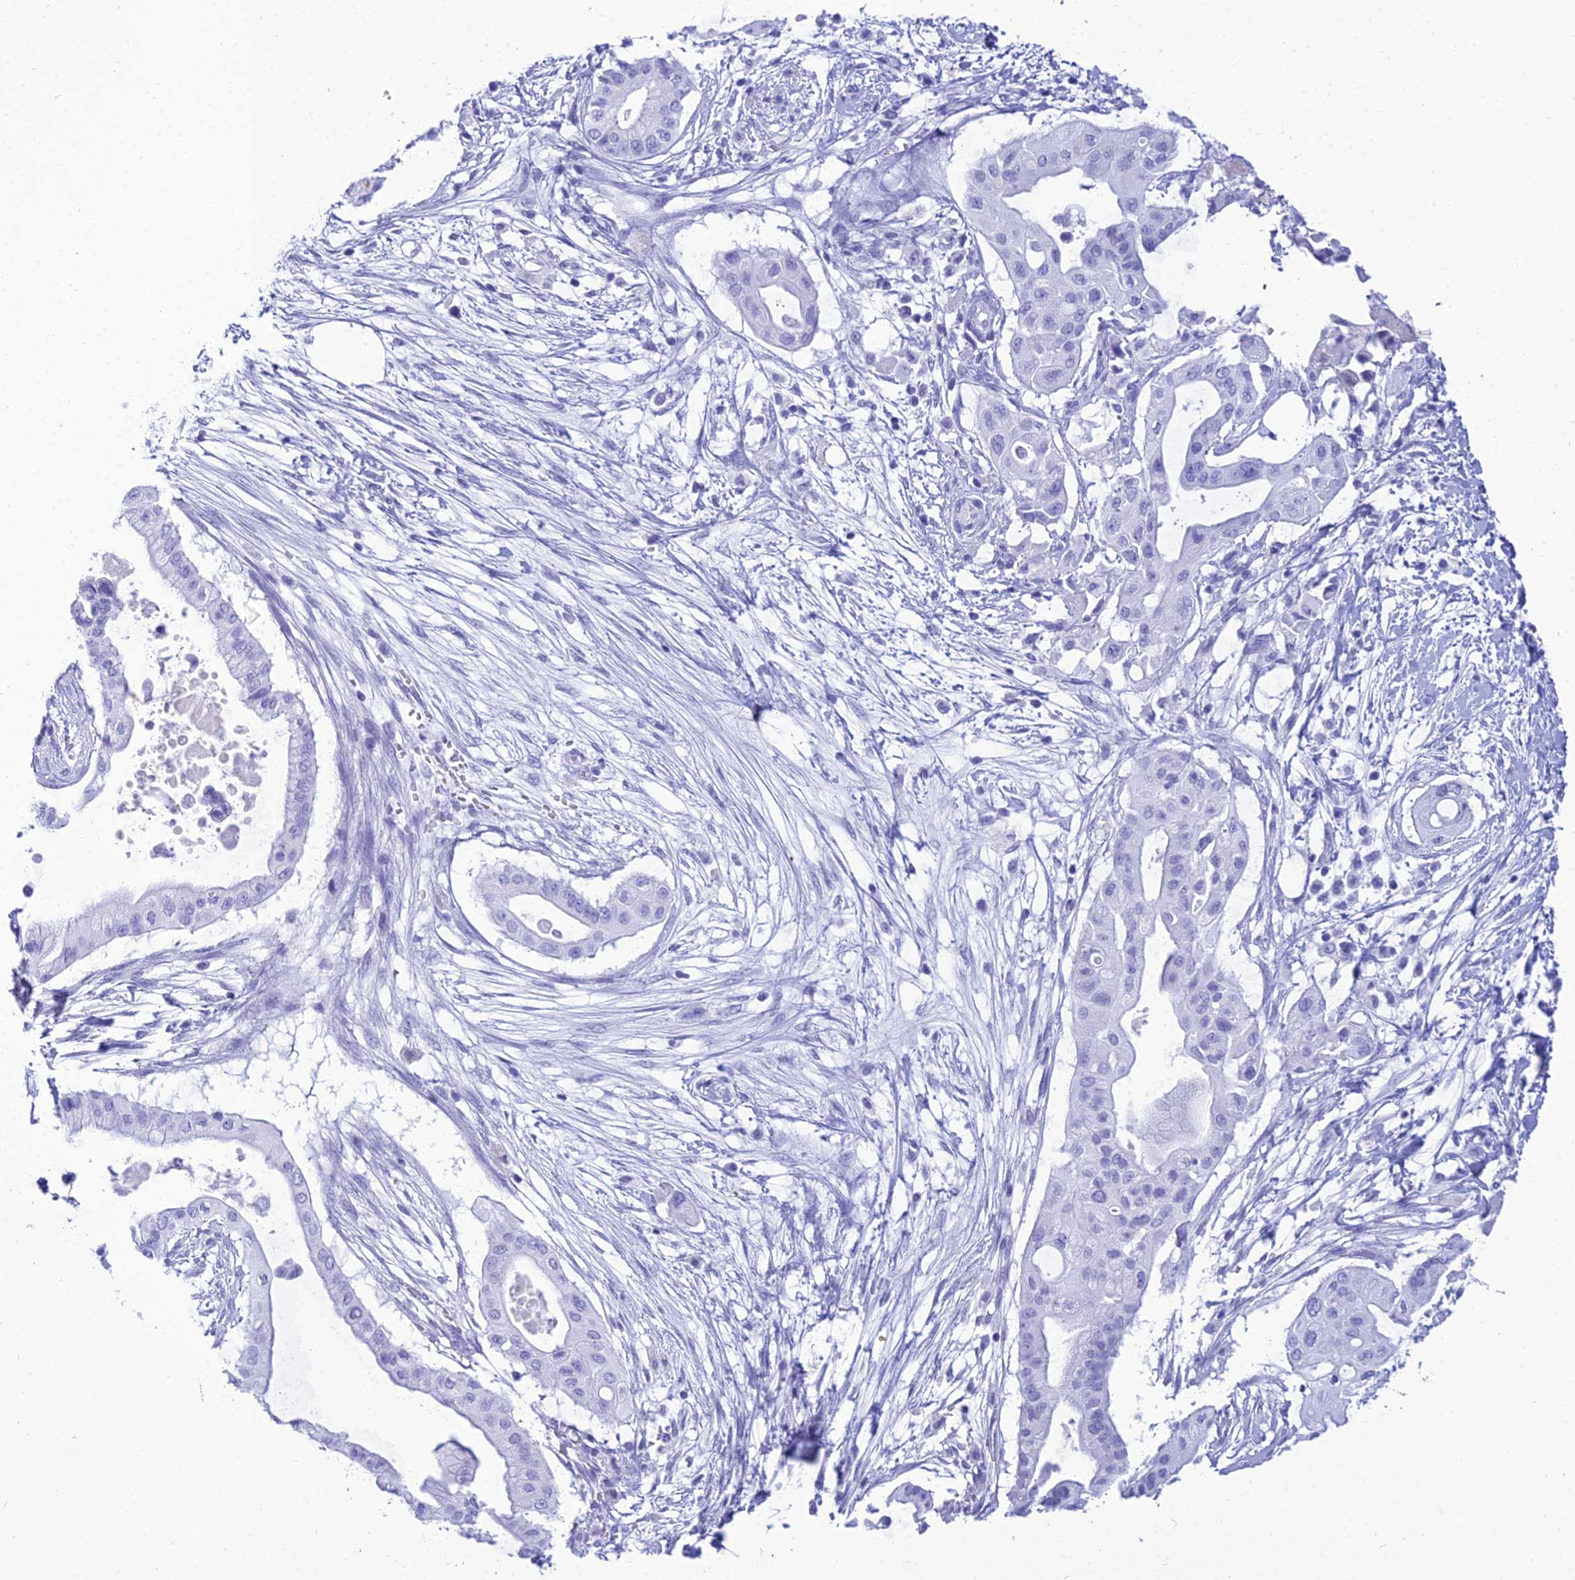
{"staining": {"intensity": "negative", "quantity": "none", "location": "none"}, "tissue": "pancreatic cancer", "cell_type": "Tumor cells", "image_type": "cancer", "snomed": [{"axis": "morphology", "description": "Adenocarcinoma, NOS"}, {"axis": "topography", "description": "Pancreas"}], "caption": "Protein analysis of pancreatic cancer (adenocarcinoma) displays no significant staining in tumor cells.", "gene": "ZNF442", "patient": {"sex": "male", "age": 68}}